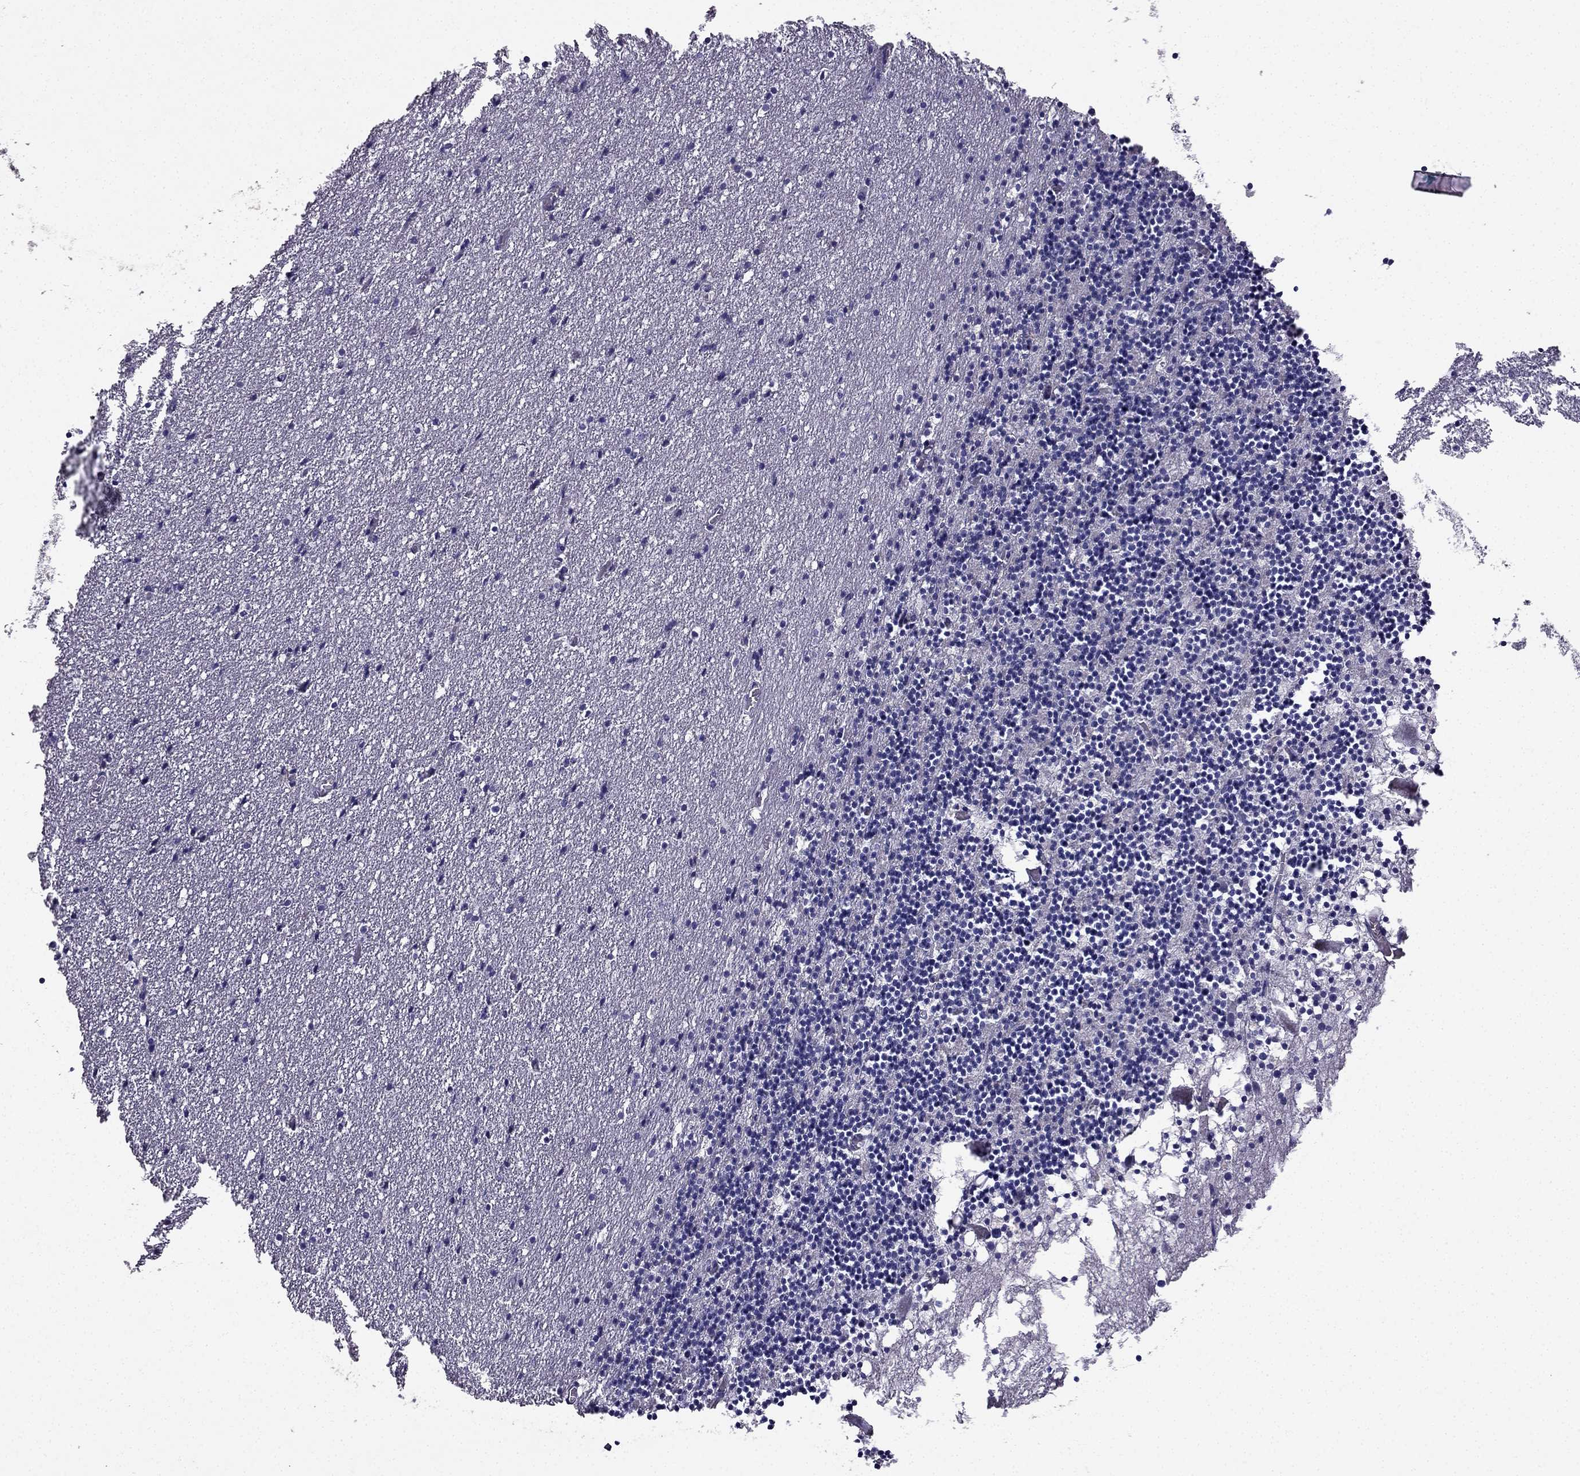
{"staining": {"intensity": "negative", "quantity": "none", "location": "none"}, "tissue": "cerebellum", "cell_type": "Cells in granular layer", "image_type": "normal", "snomed": [{"axis": "morphology", "description": "Normal tissue, NOS"}, {"axis": "topography", "description": "Cerebellum"}], "caption": "This is an immunohistochemistry (IHC) histopathology image of unremarkable human cerebellum. There is no expression in cells in granular layer.", "gene": "AS3MT", "patient": {"sex": "male", "age": 37}}